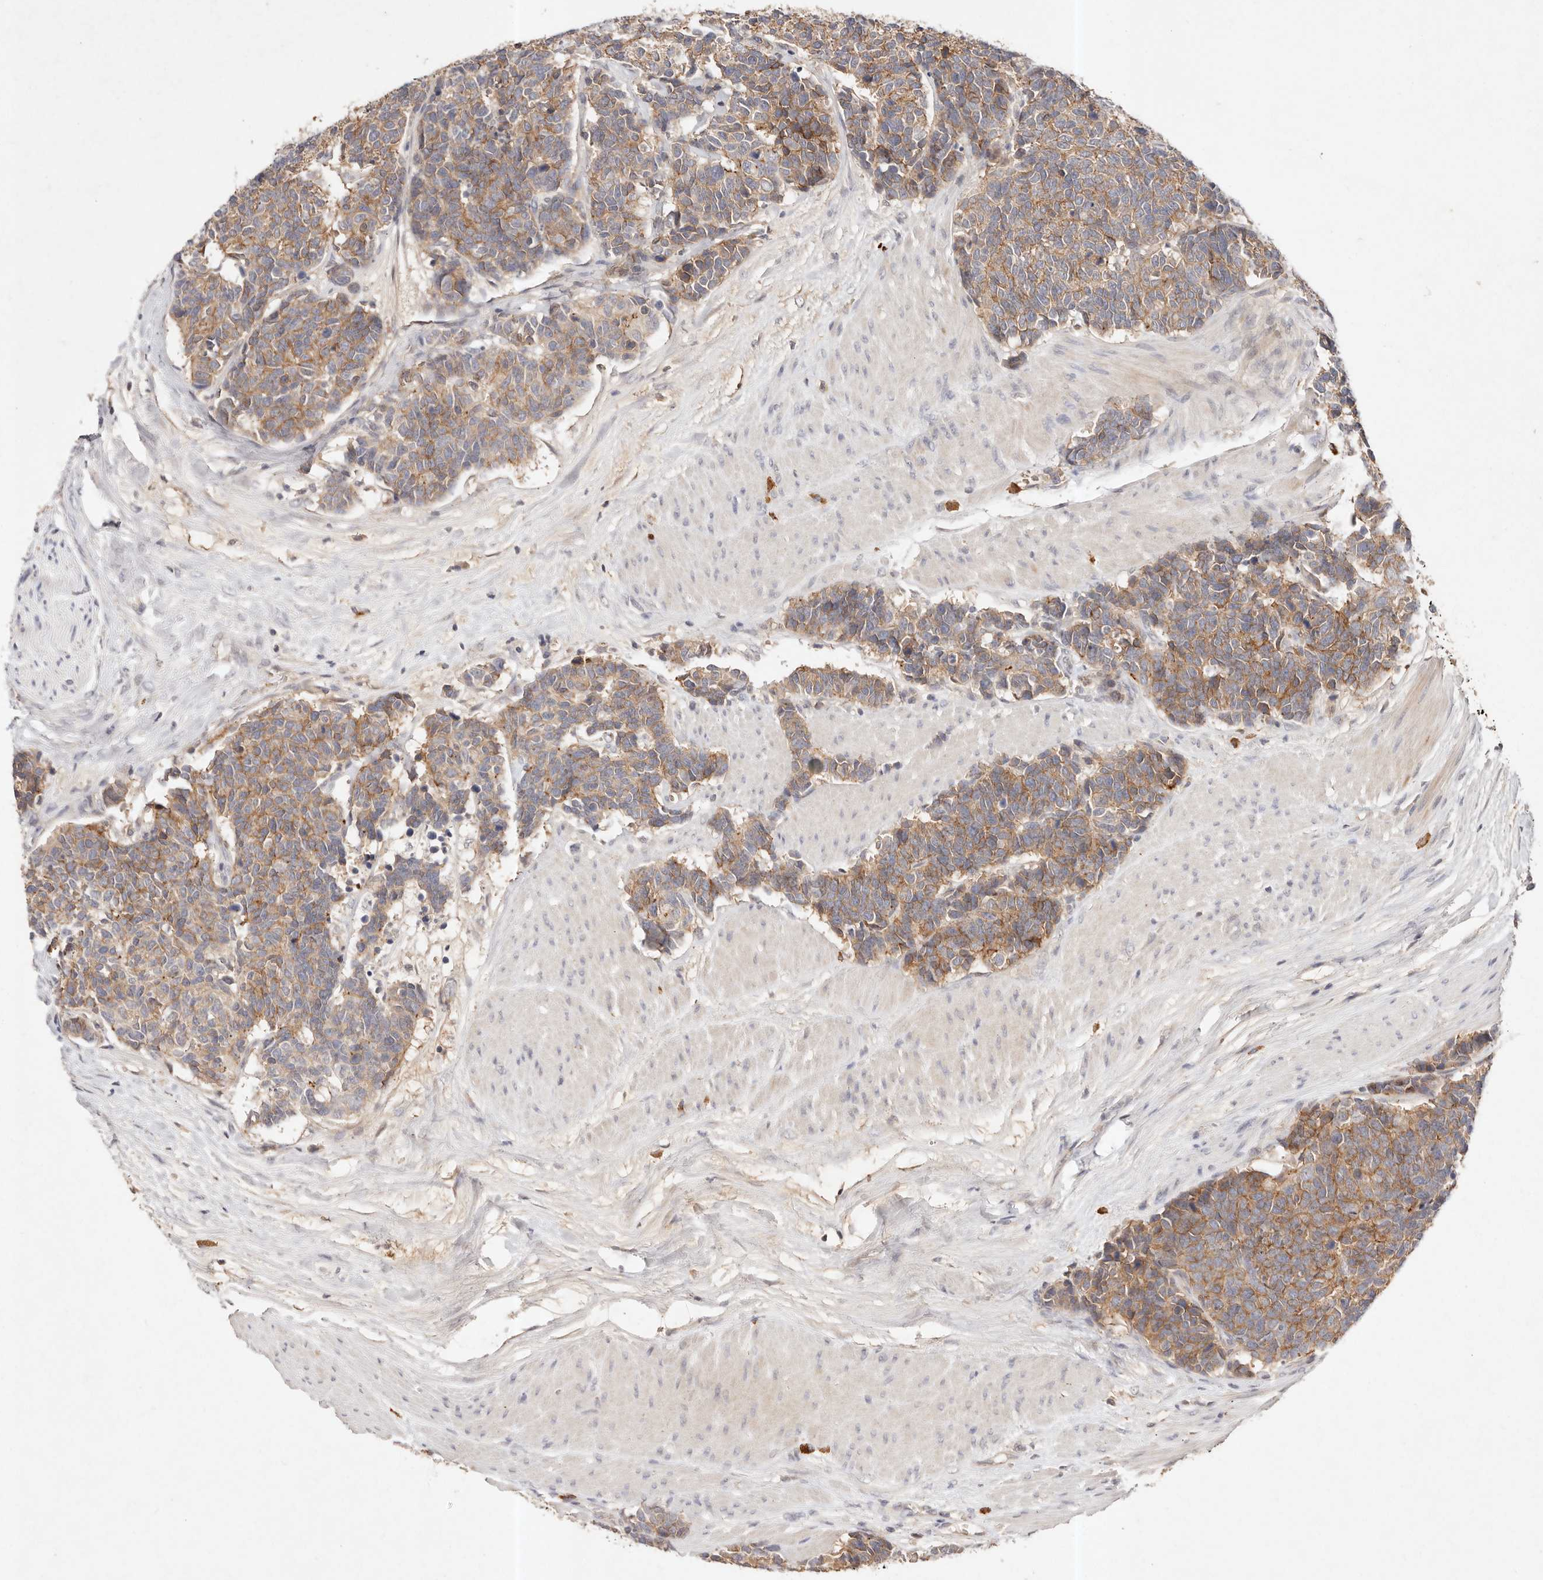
{"staining": {"intensity": "moderate", "quantity": ">75%", "location": "cytoplasmic/membranous"}, "tissue": "carcinoid", "cell_type": "Tumor cells", "image_type": "cancer", "snomed": [{"axis": "morphology", "description": "Carcinoma, NOS"}, {"axis": "morphology", "description": "Carcinoid, malignant, NOS"}, {"axis": "topography", "description": "Urinary bladder"}], "caption": "Immunohistochemistry (IHC) micrograph of neoplastic tissue: carcinoma stained using immunohistochemistry (IHC) demonstrates medium levels of moderate protein expression localized specifically in the cytoplasmic/membranous of tumor cells, appearing as a cytoplasmic/membranous brown color.", "gene": "CXADR", "patient": {"sex": "male", "age": 57}}